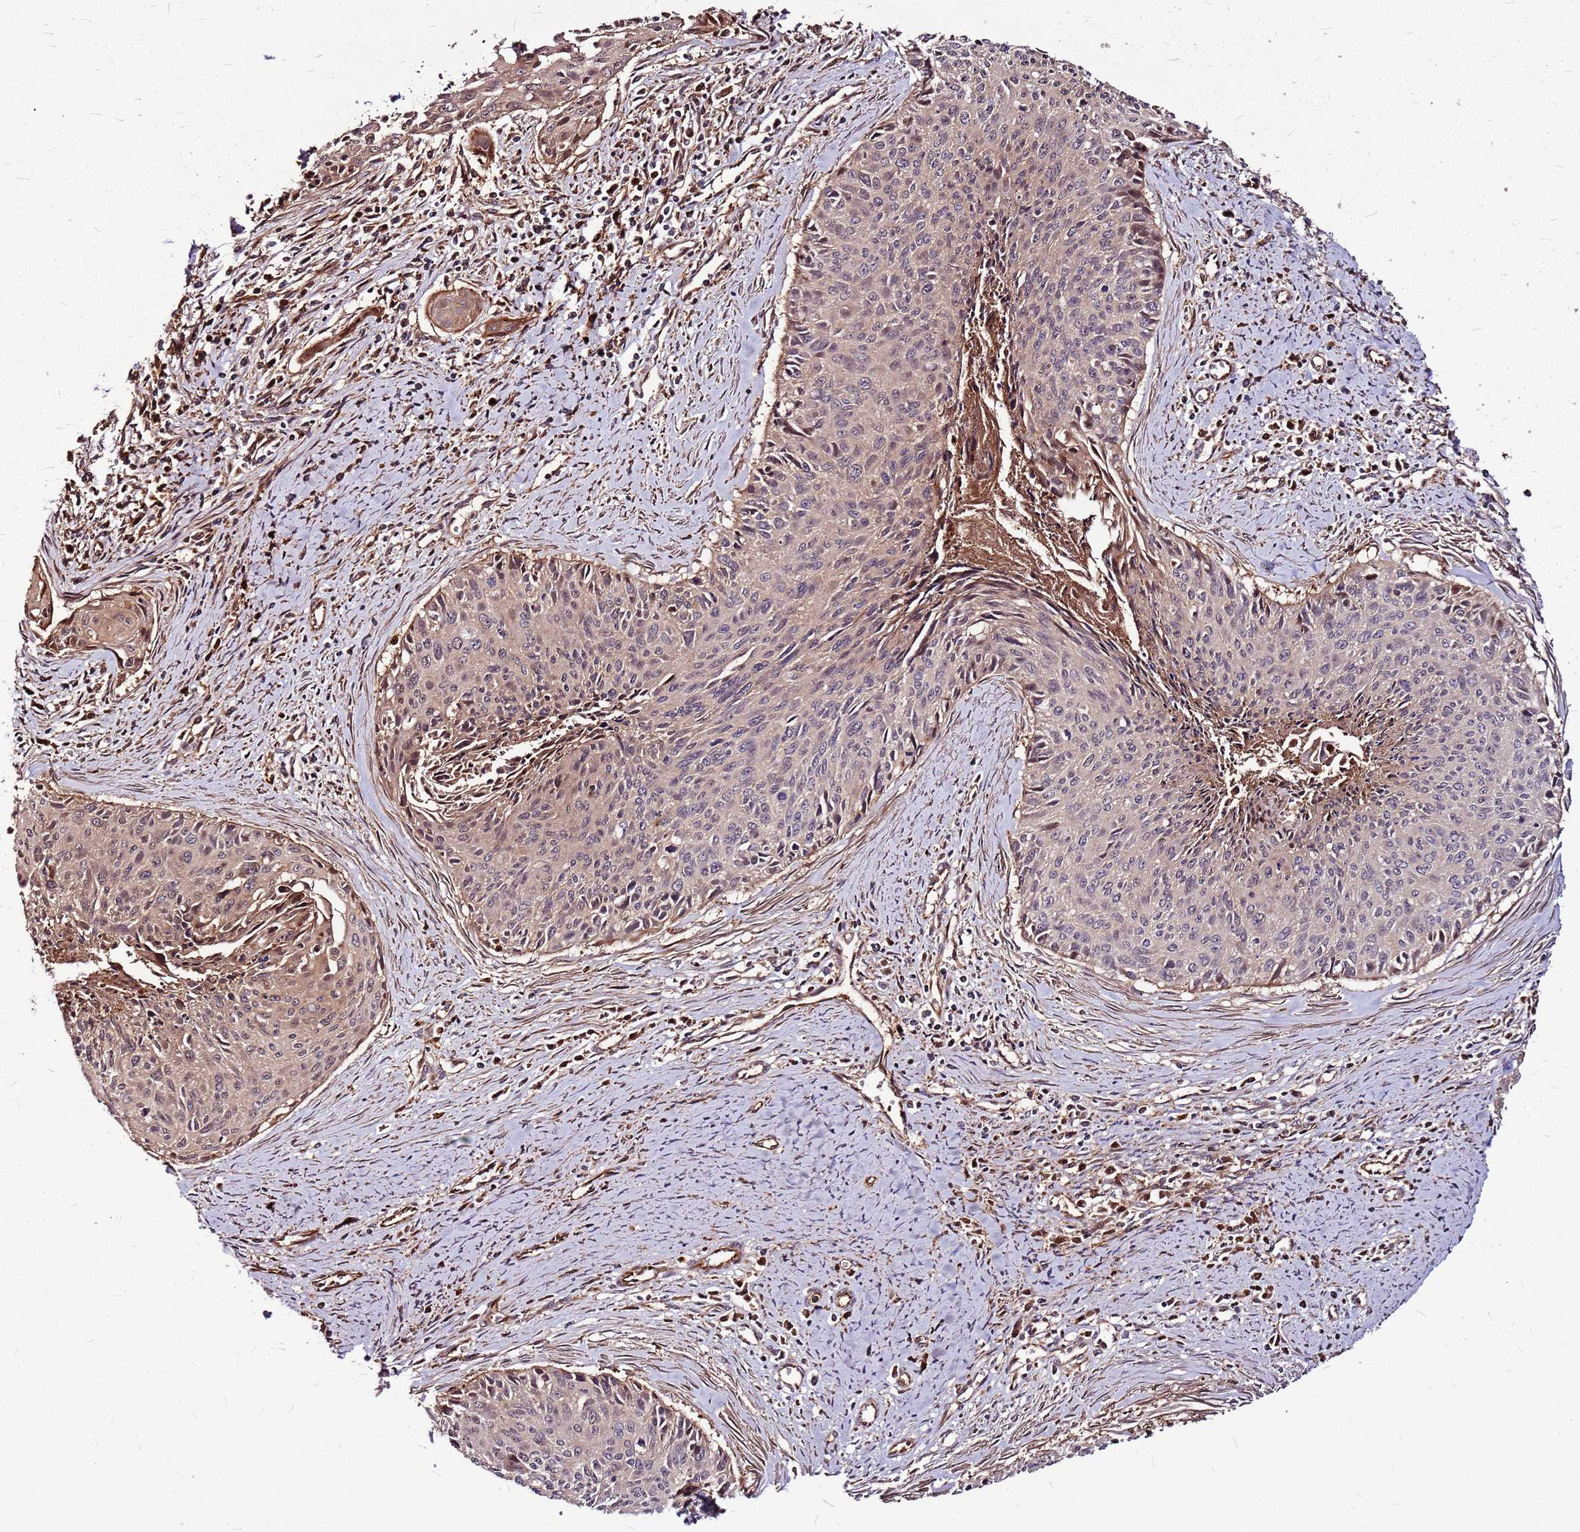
{"staining": {"intensity": "weak", "quantity": ">75%", "location": "cytoplasmic/membranous"}, "tissue": "cervical cancer", "cell_type": "Tumor cells", "image_type": "cancer", "snomed": [{"axis": "morphology", "description": "Squamous cell carcinoma, NOS"}, {"axis": "topography", "description": "Cervix"}], "caption": "About >75% of tumor cells in human cervical cancer (squamous cell carcinoma) display weak cytoplasmic/membranous protein staining as visualized by brown immunohistochemical staining.", "gene": "LYPLAL1", "patient": {"sex": "female", "age": 55}}